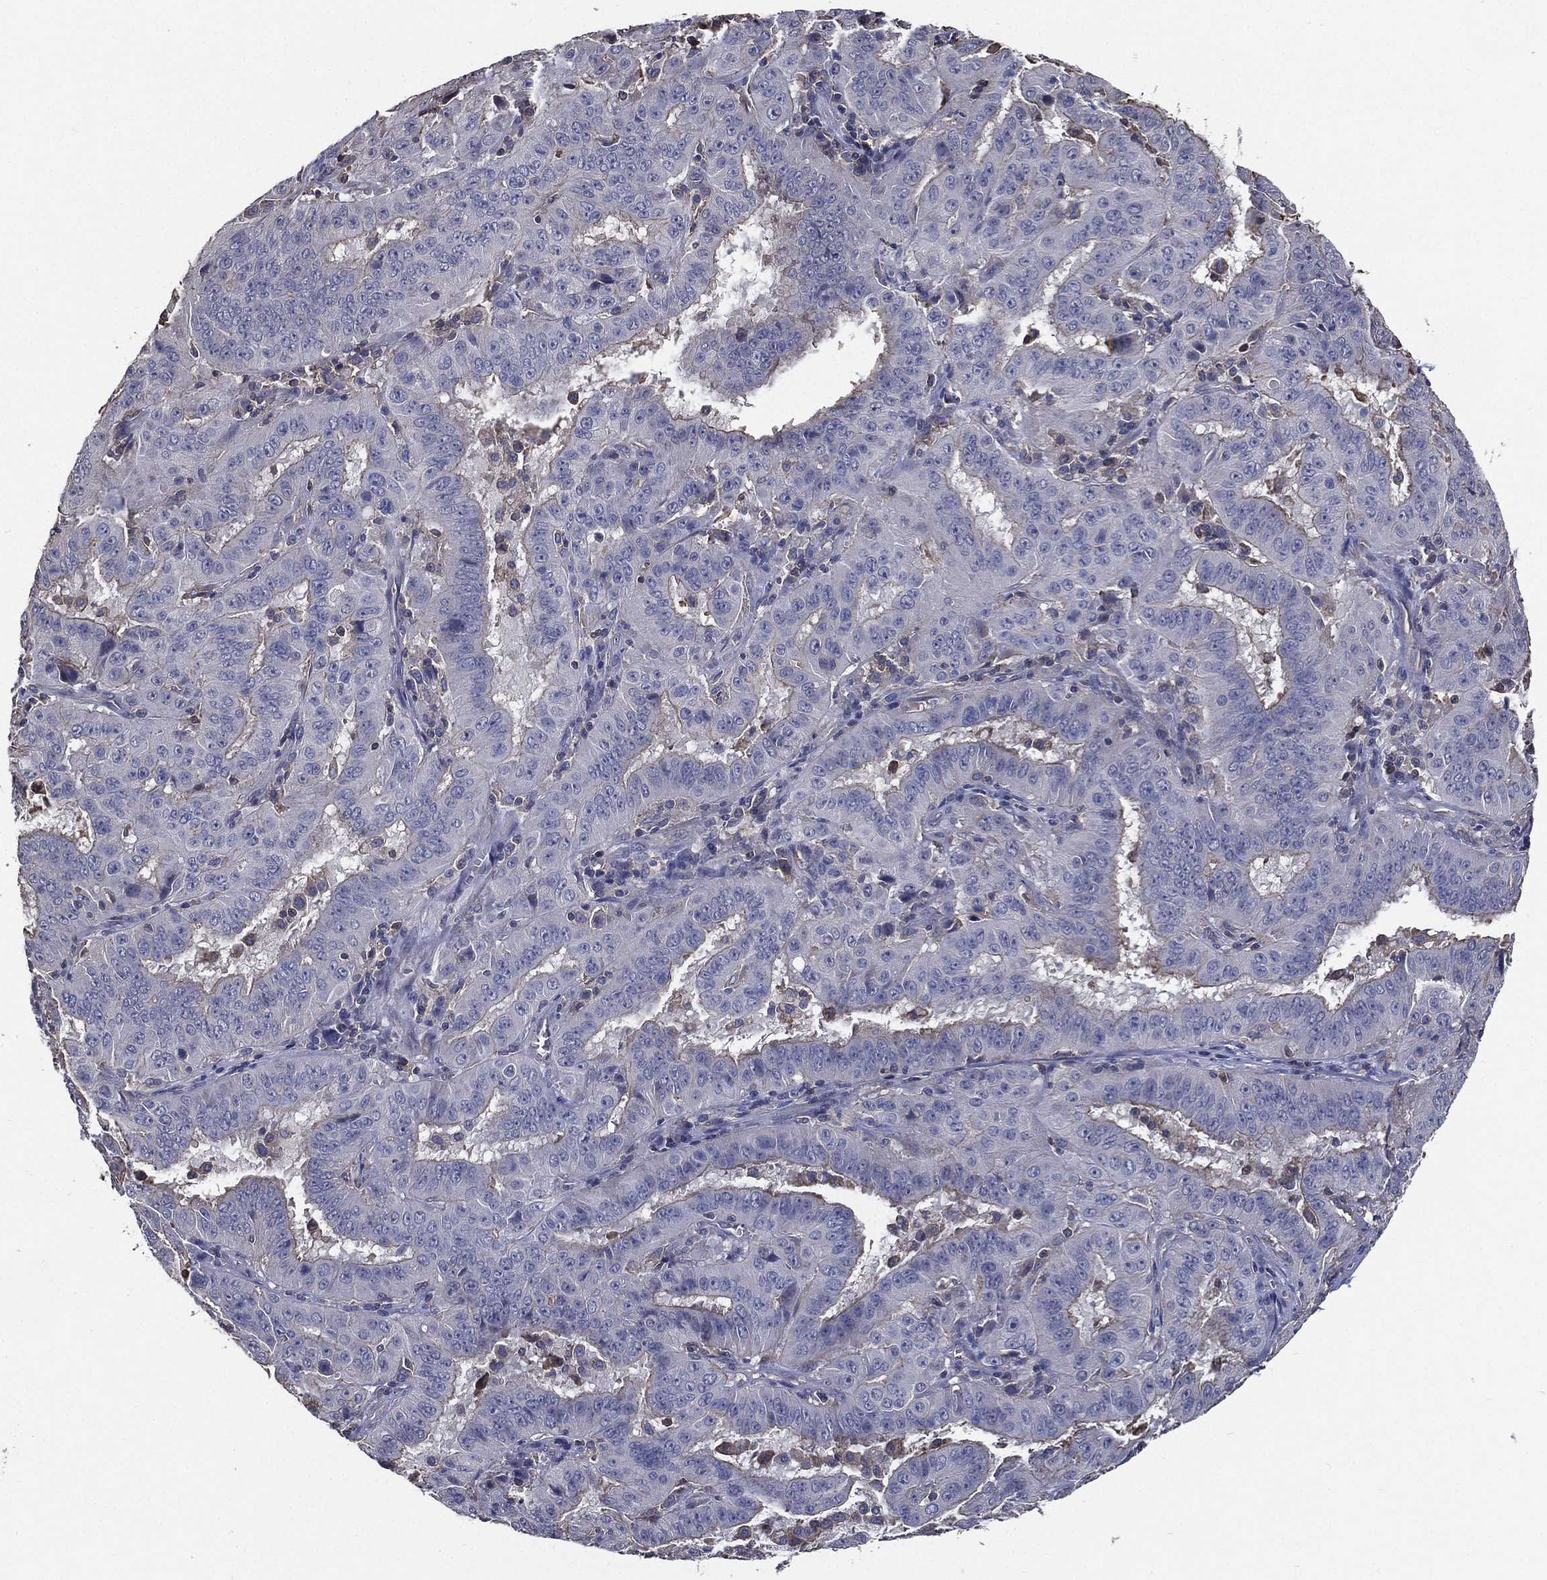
{"staining": {"intensity": "negative", "quantity": "none", "location": "none"}, "tissue": "pancreatic cancer", "cell_type": "Tumor cells", "image_type": "cancer", "snomed": [{"axis": "morphology", "description": "Adenocarcinoma, NOS"}, {"axis": "topography", "description": "Pancreas"}], "caption": "Human pancreatic cancer stained for a protein using IHC displays no expression in tumor cells.", "gene": "SERPINB2", "patient": {"sex": "male", "age": 63}}